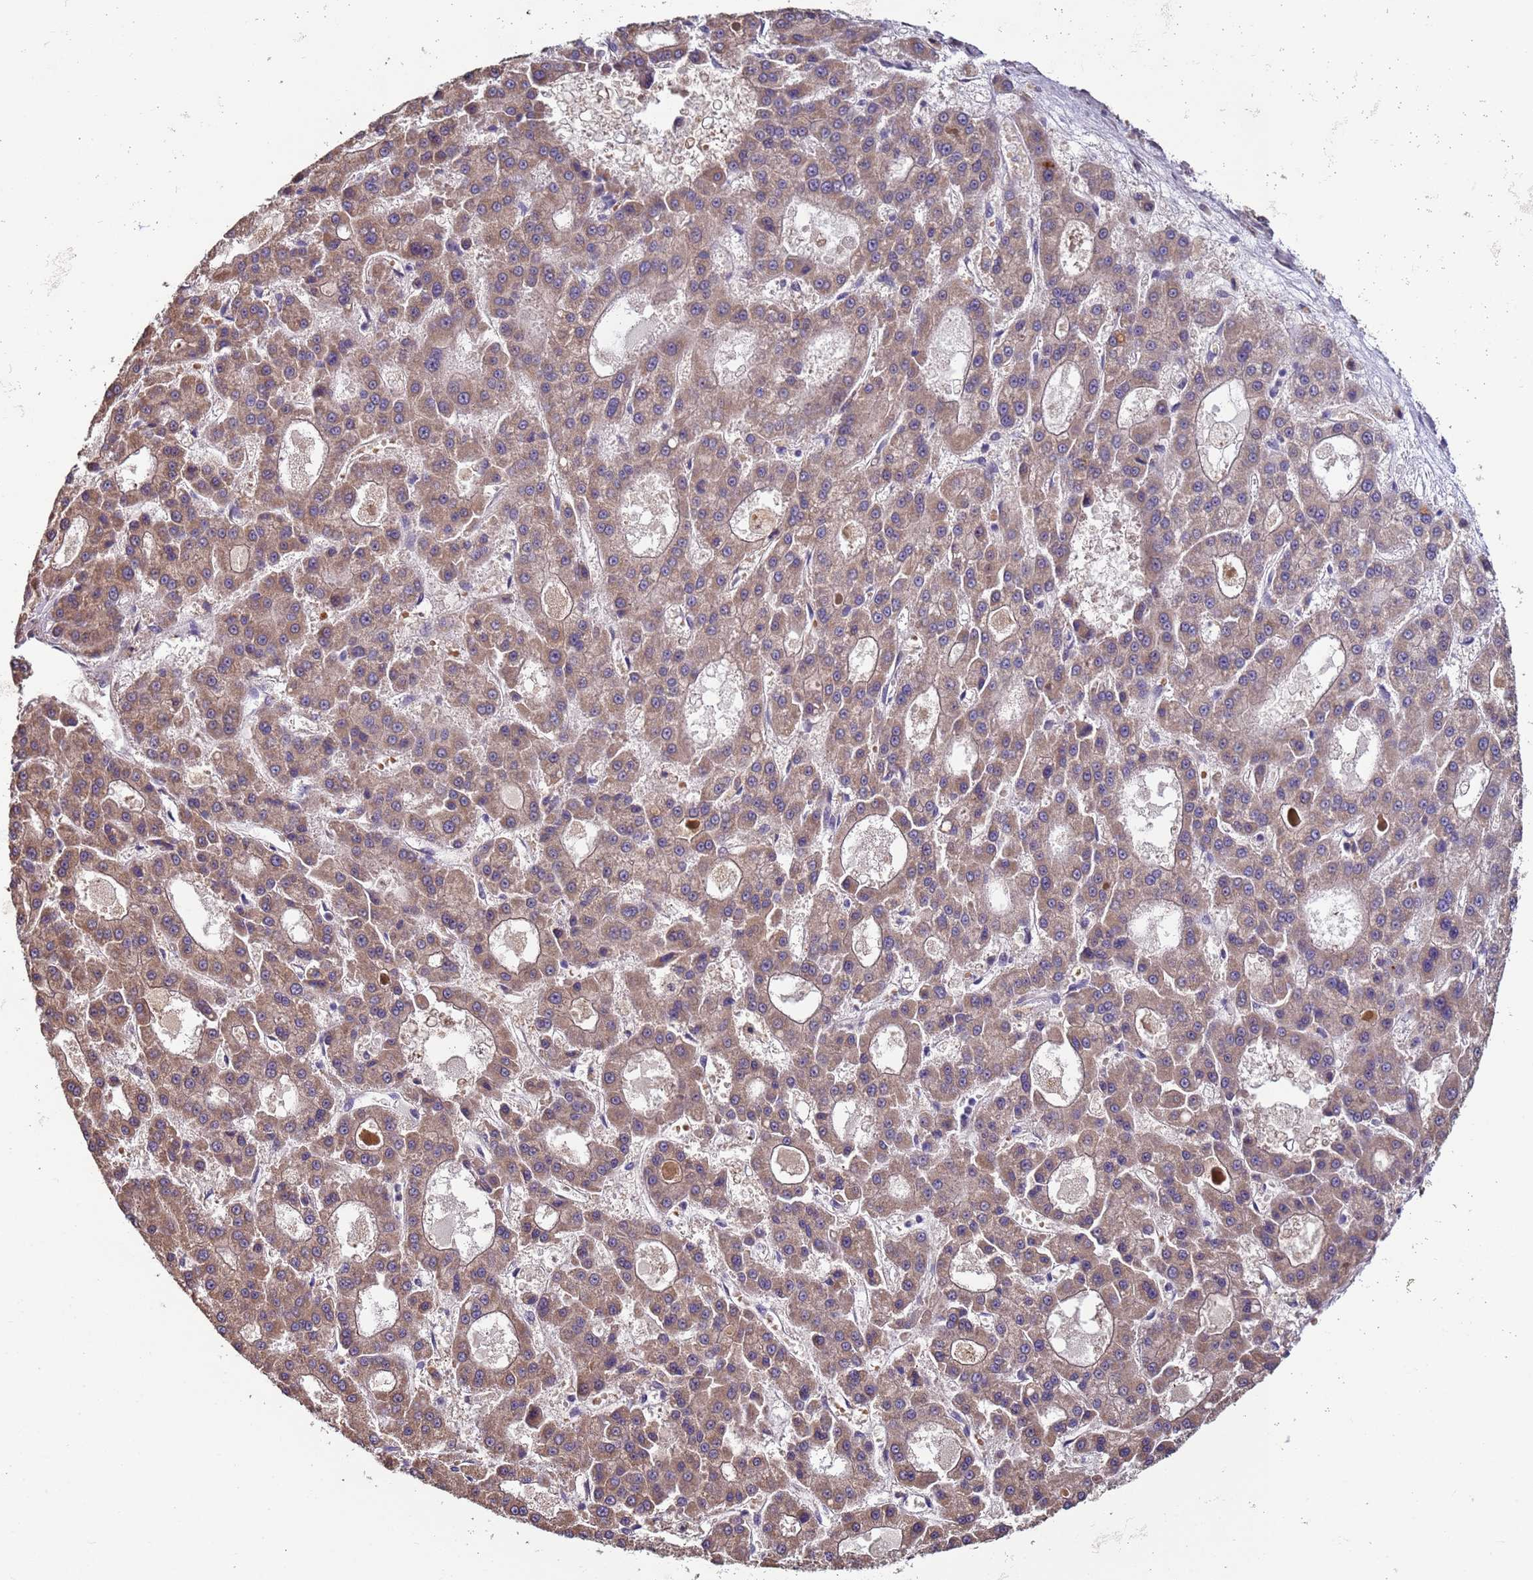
{"staining": {"intensity": "weak", "quantity": ">75%", "location": "cytoplasmic/membranous"}, "tissue": "liver cancer", "cell_type": "Tumor cells", "image_type": "cancer", "snomed": [{"axis": "morphology", "description": "Carcinoma, Hepatocellular, NOS"}, {"axis": "topography", "description": "Liver"}], "caption": "This micrograph demonstrates immunohistochemistry (IHC) staining of hepatocellular carcinoma (liver), with low weak cytoplasmic/membranous positivity in approximately >75% of tumor cells.", "gene": "CLHC1", "patient": {"sex": "male", "age": 70}}